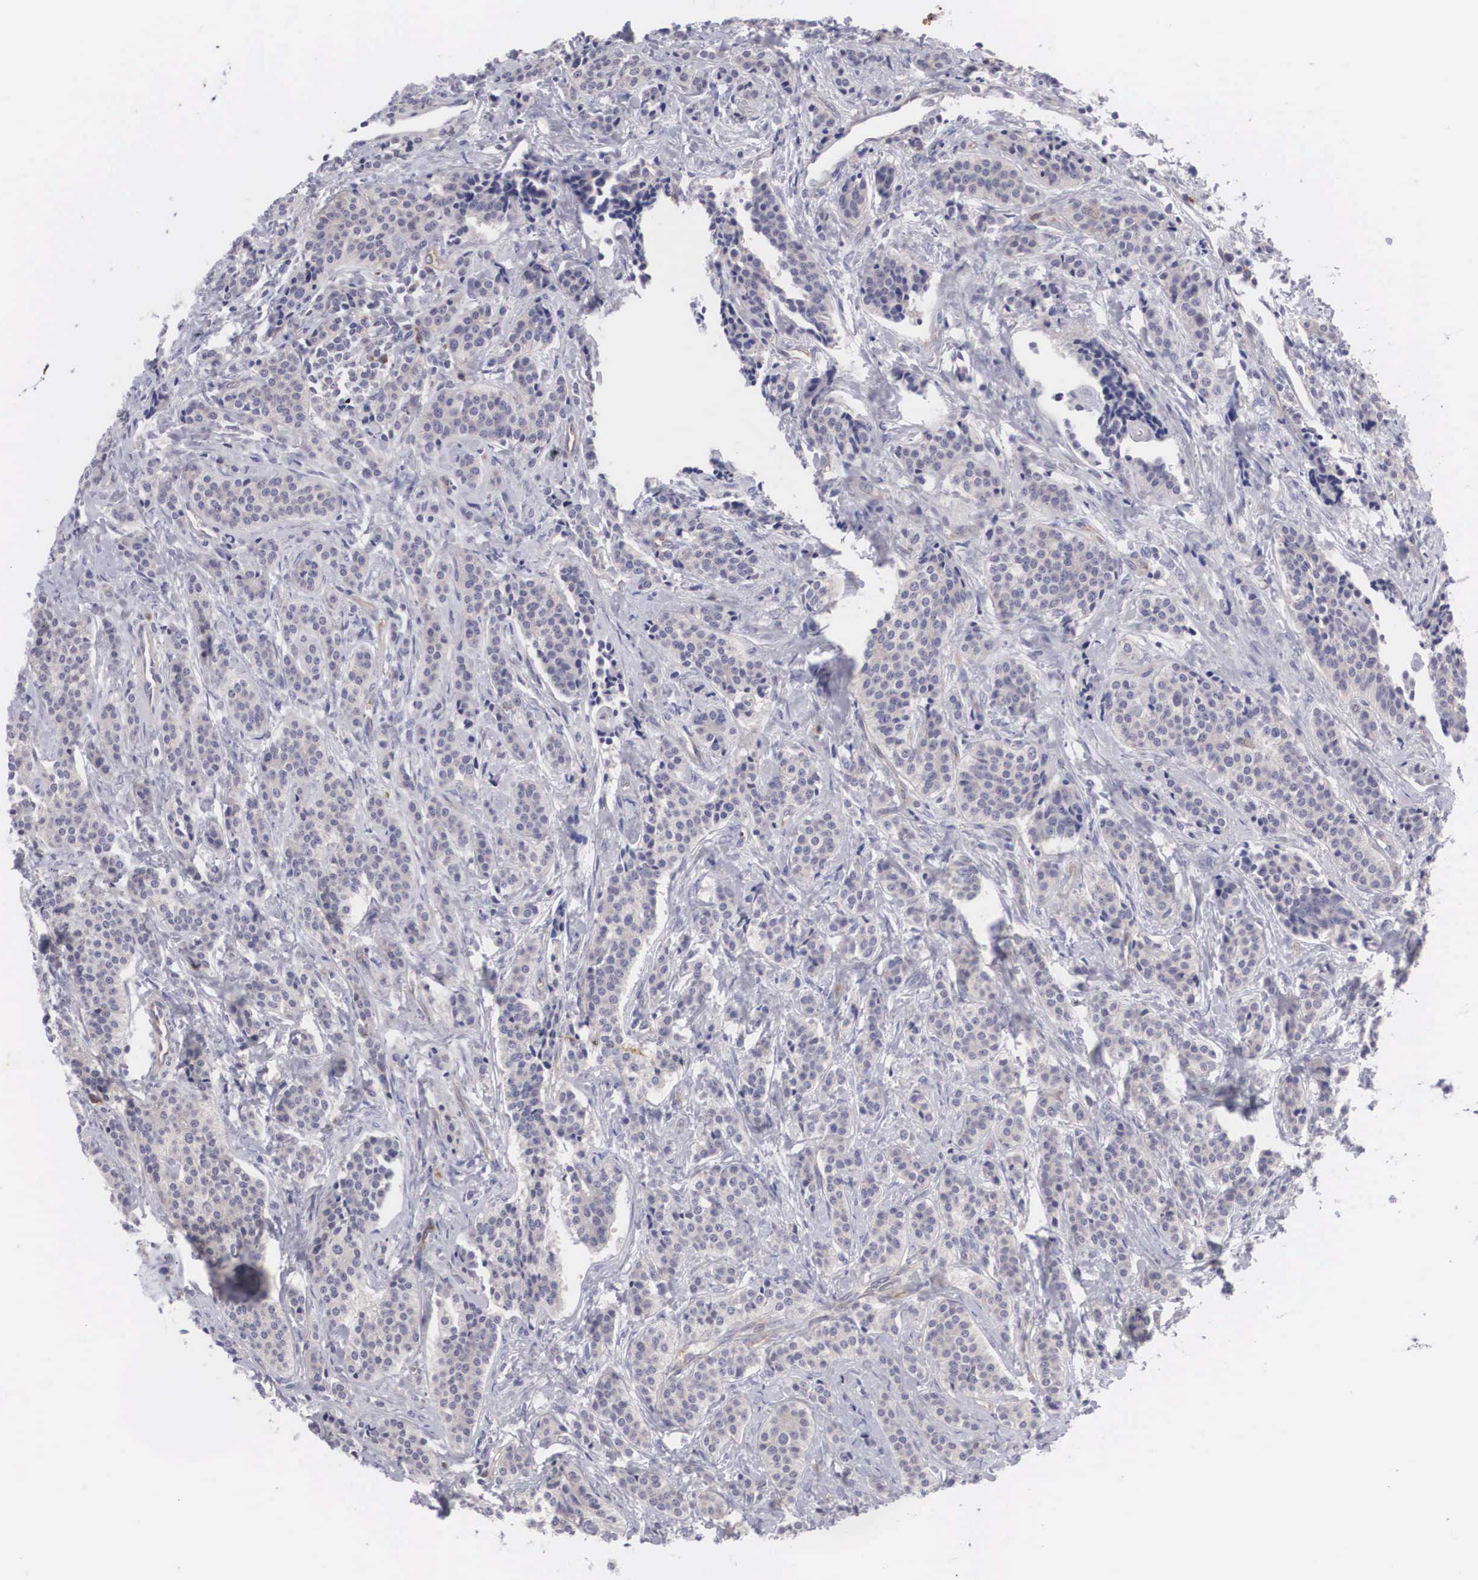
{"staining": {"intensity": "negative", "quantity": "none", "location": "none"}, "tissue": "carcinoid", "cell_type": "Tumor cells", "image_type": "cancer", "snomed": [{"axis": "morphology", "description": "Carcinoid, malignant, NOS"}, {"axis": "topography", "description": "Small intestine"}], "caption": "The immunohistochemistry (IHC) photomicrograph has no significant staining in tumor cells of carcinoid (malignant) tissue. (Brightfield microscopy of DAB immunohistochemistry at high magnification).", "gene": "MAST4", "patient": {"sex": "male", "age": 63}}